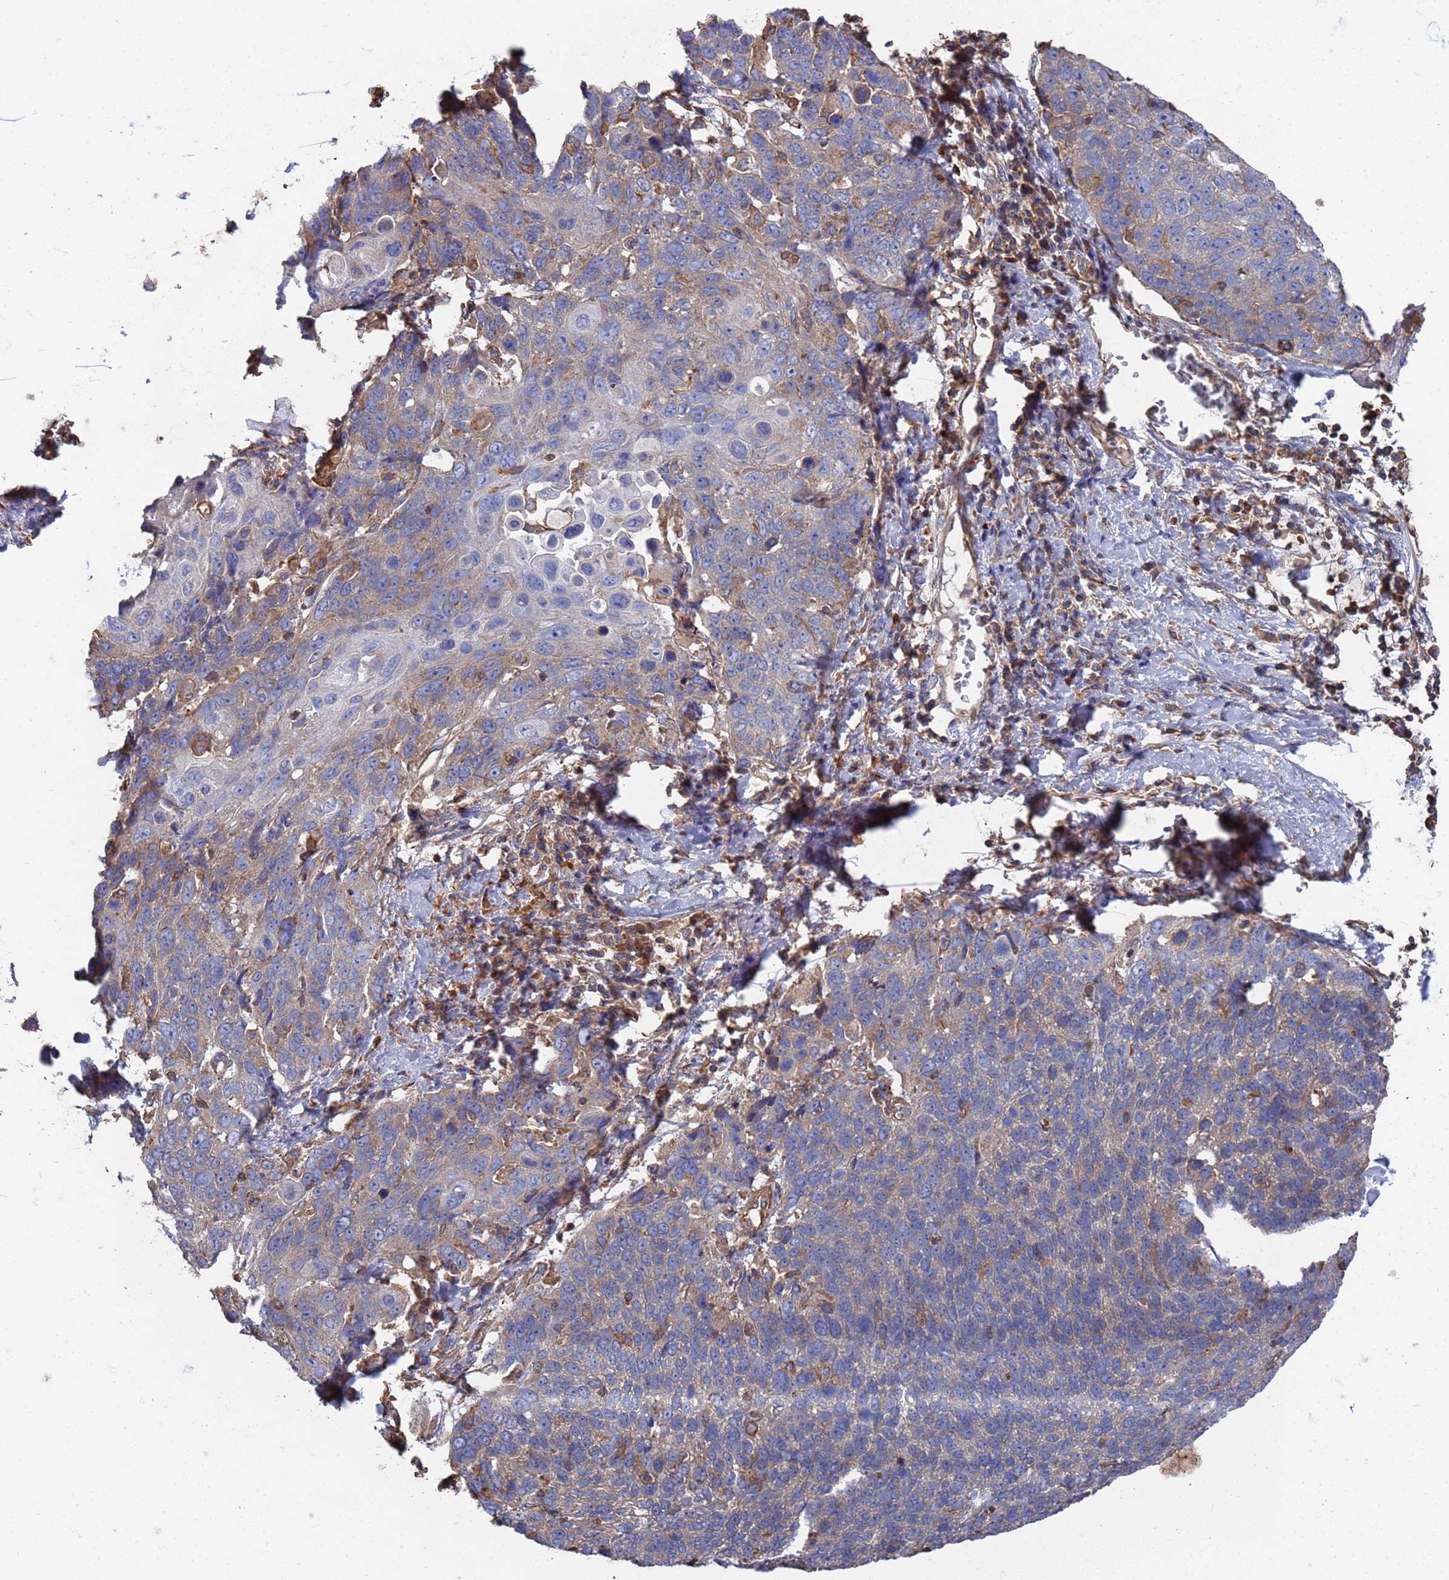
{"staining": {"intensity": "weak", "quantity": "<25%", "location": "cytoplasmic/membranous"}, "tissue": "lung cancer", "cell_type": "Tumor cells", "image_type": "cancer", "snomed": [{"axis": "morphology", "description": "Squamous cell carcinoma, NOS"}, {"axis": "topography", "description": "Lung"}], "caption": "Lung cancer (squamous cell carcinoma) was stained to show a protein in brown. There is no significant expression in tumor cells.", "gene": "PYCR1", "patient": {"sex": "male", "age": 66}}